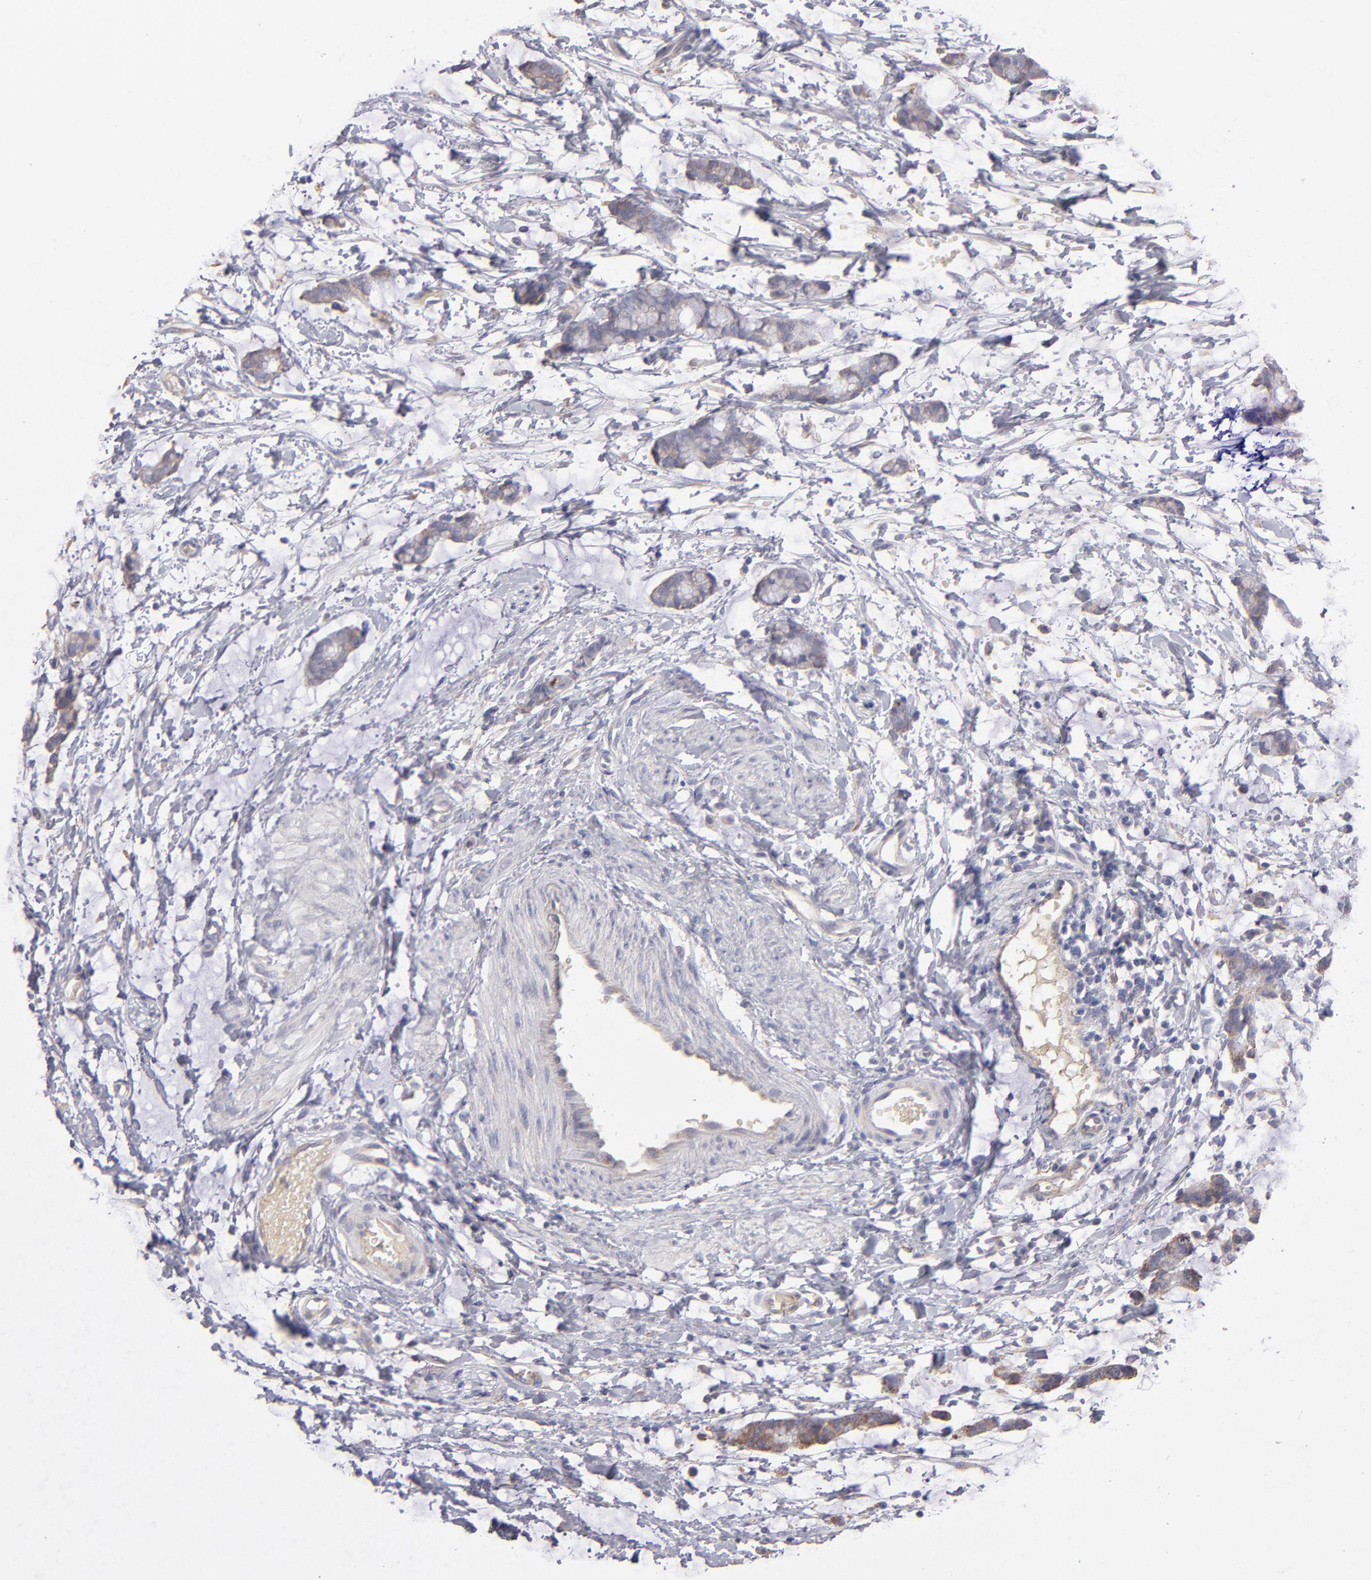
{"staining": {"intensity": "weak", "quantity": "25%-75%", "location": "cytoplasmic/membranous"}, "tissue": "colorectal cancer", "cell_type": "Tumor cells", "image_type": "cancer", "snomed": [{"axis": "morphology", "description": "Adenocarcinoma, NOS"}, {"axis": "topography", "description": "Colon"}], "caption": "Colorectal cancer stained for a protein demonstrates weak cytoplasmic/membranous positivity in tumor cells.", "gene": "CALR", "patient": {"sex": "male", "age": 14}}